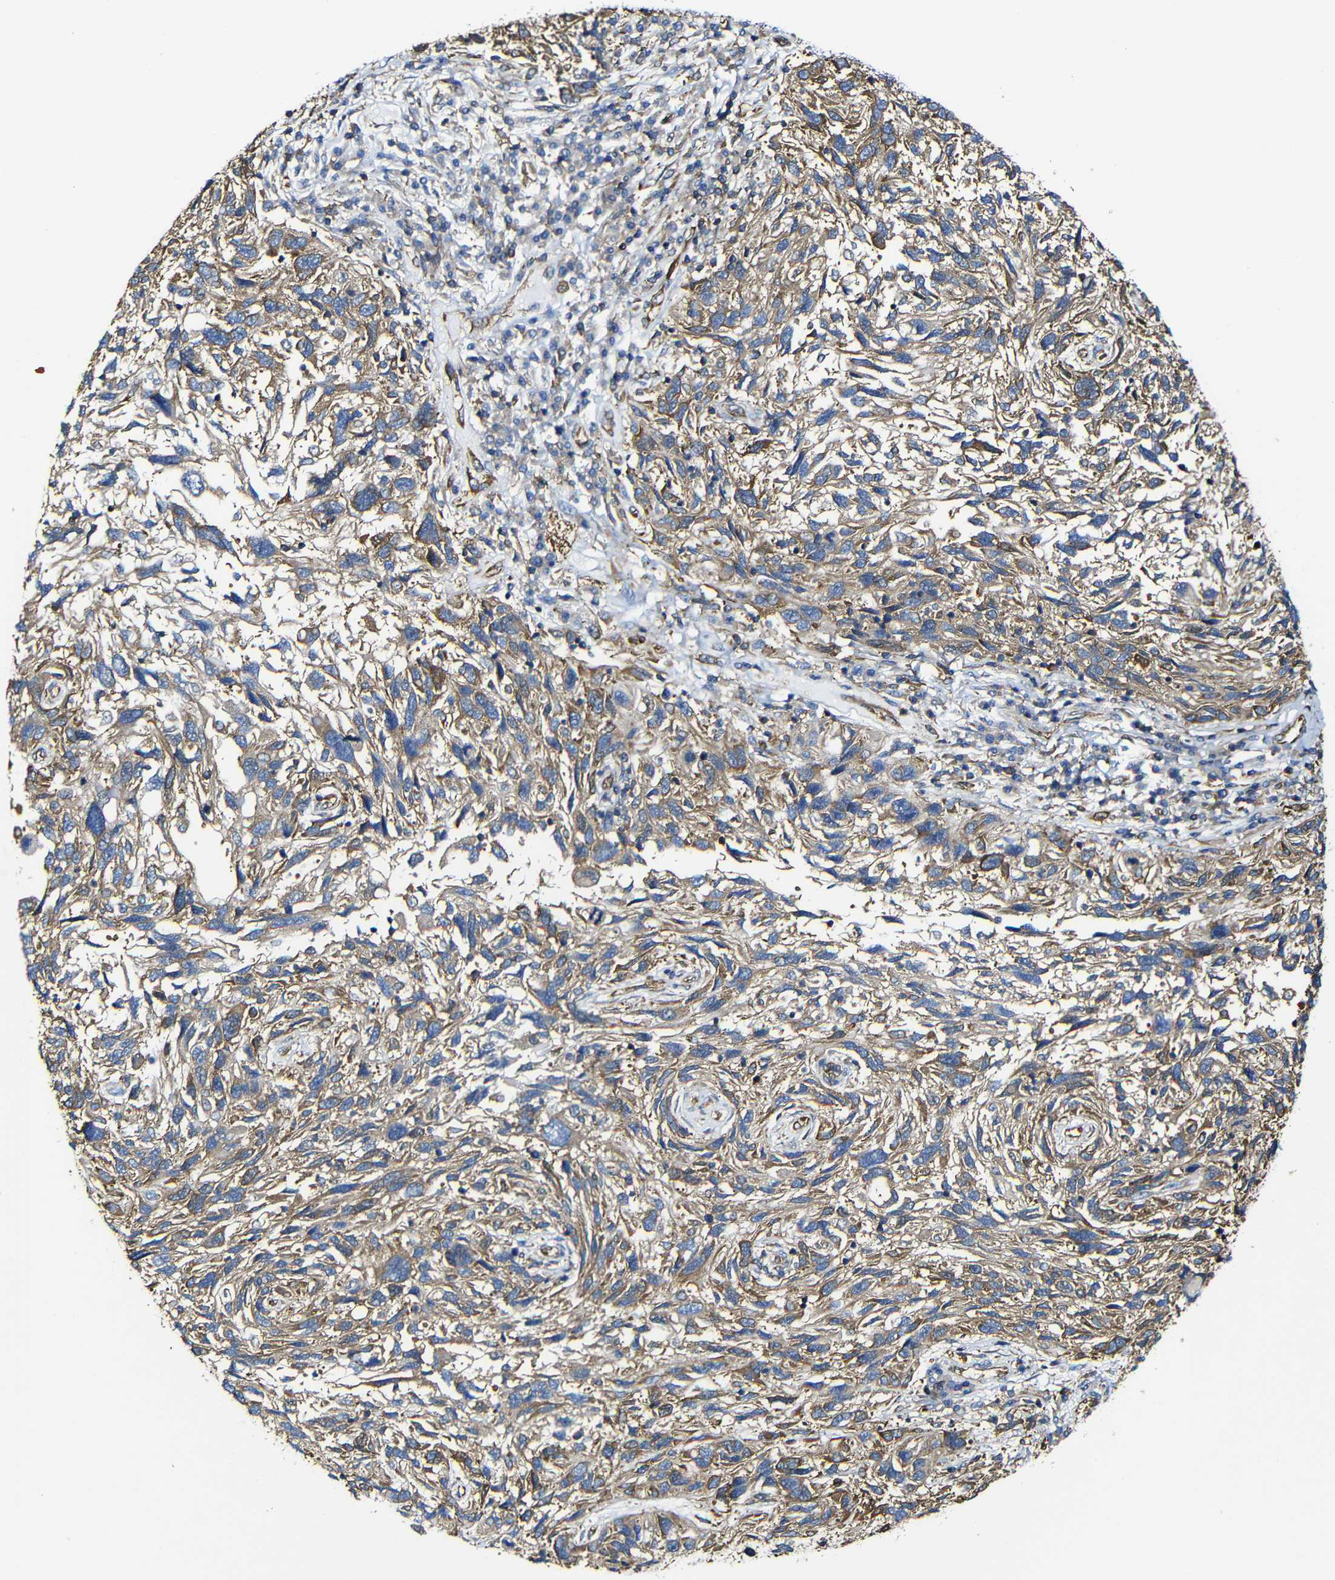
{"staining": {"intensity": "moderate", "quantity": ">75%", "location": "cytoplasmic/membranous"}, "tissue": "melanoma", "cell_type": "Tumor cells", "image_type": "cancer", "snomed": [{"axis": "morphology", "description": "Malignant melanoma, NOS"}, {"axis": "topography", "description": "Skin"}], "caption": "Melanoma was stained to show a protein in brown. There is medium levels of moderate cytoplasmic/membranous positivity in about >75% of tumor cells. (IHC, brightfield microscopy, high magnification).", "gene": "MSN", "patient": {"sex": "male", "age": 53}}